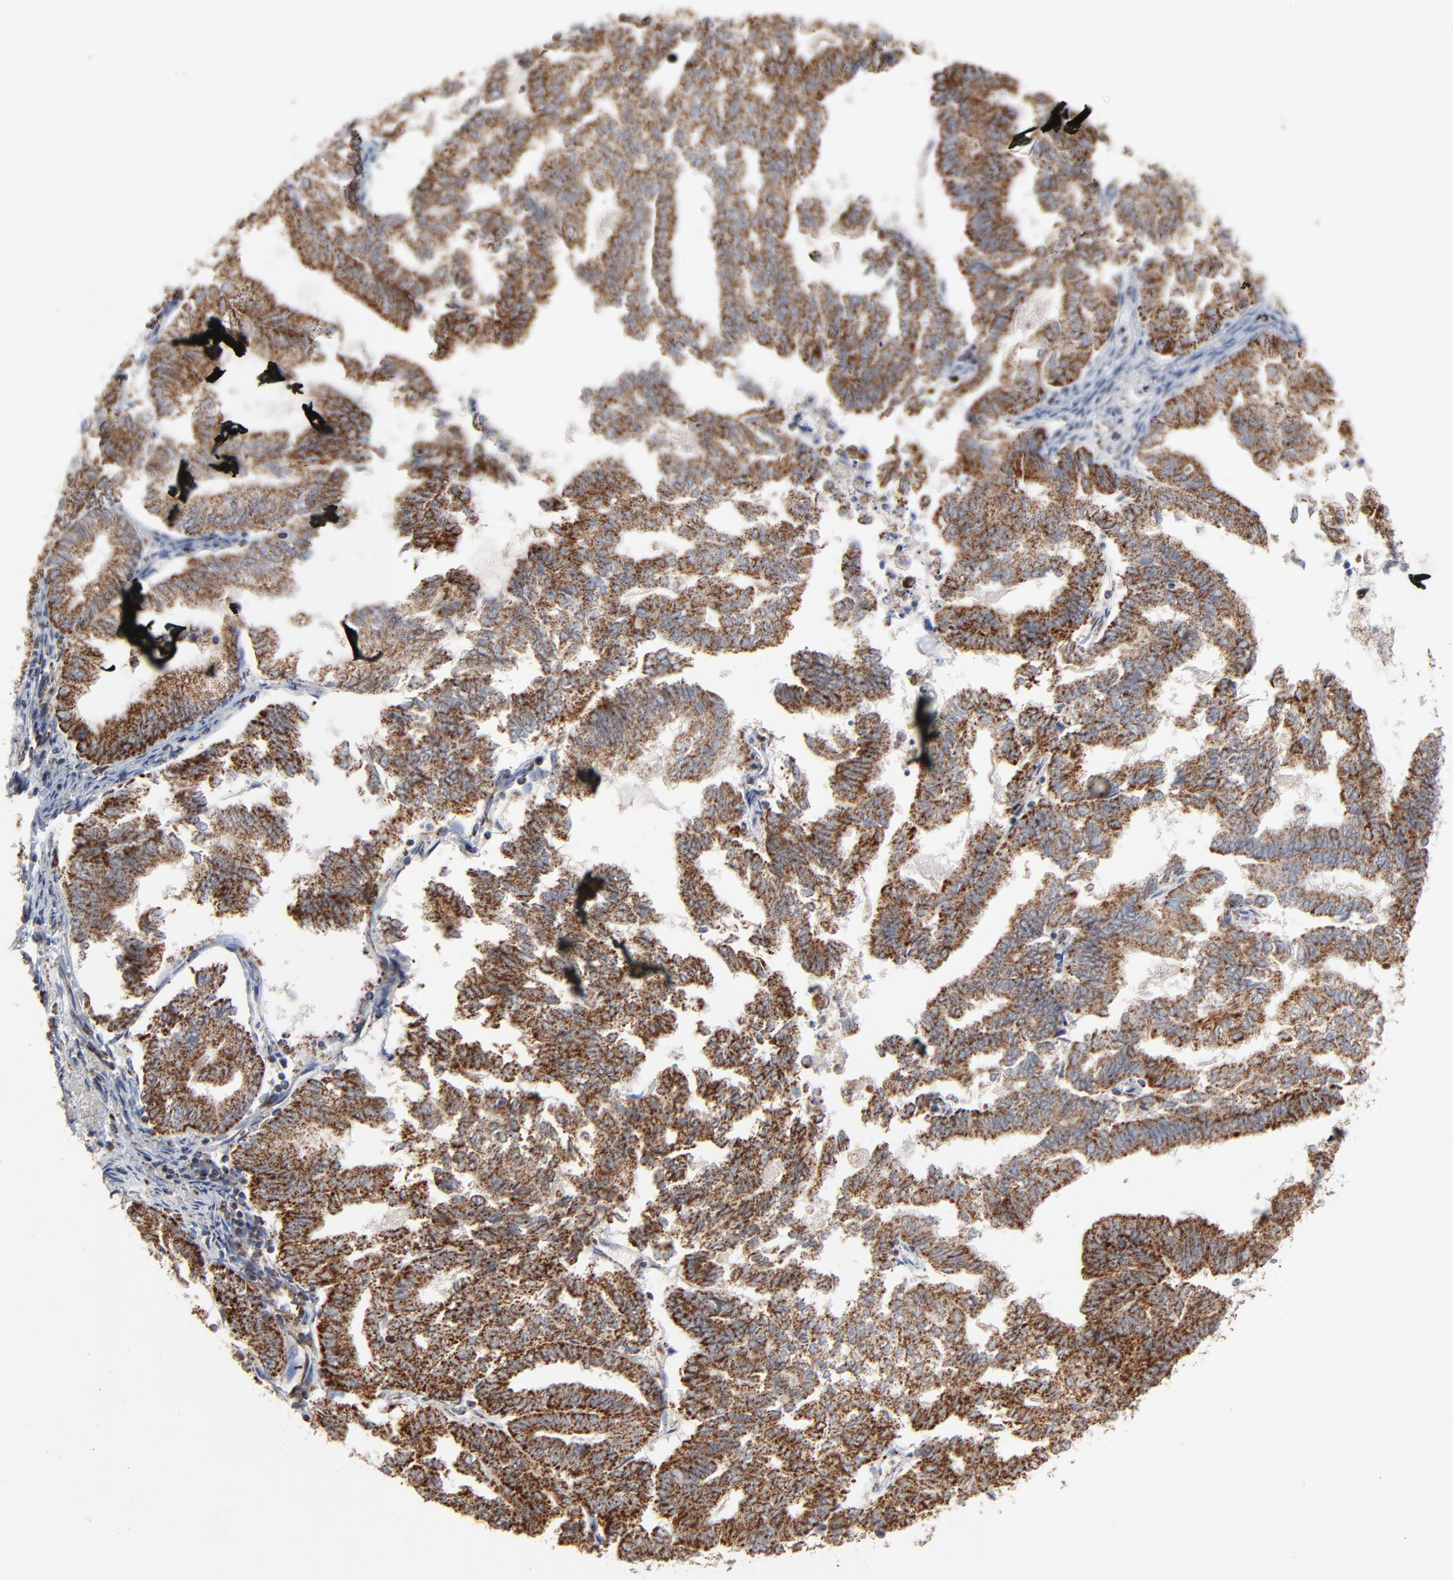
{"staining": {"intensity": "strong", "quantity": ">75%", "location": "cytoplasmic/membranous"}, "tissue": "endometrial cancer", "cell_type": "Tumor cells", "image_type": "cancer", "snomed": [{"axis": "morphology", "description": "Adenocarcinoma, NOS"}, {"axis": "topography", "description": "Endometrium"}], "caption": "Strong cytoplasmic/membranous expression for a protein is identified in approximately >75% of tumor cells of endometrial adenocarcinoma using IHC.", "gene": "UQCRC1", "patient": {"sex": "female", "age": 79}}